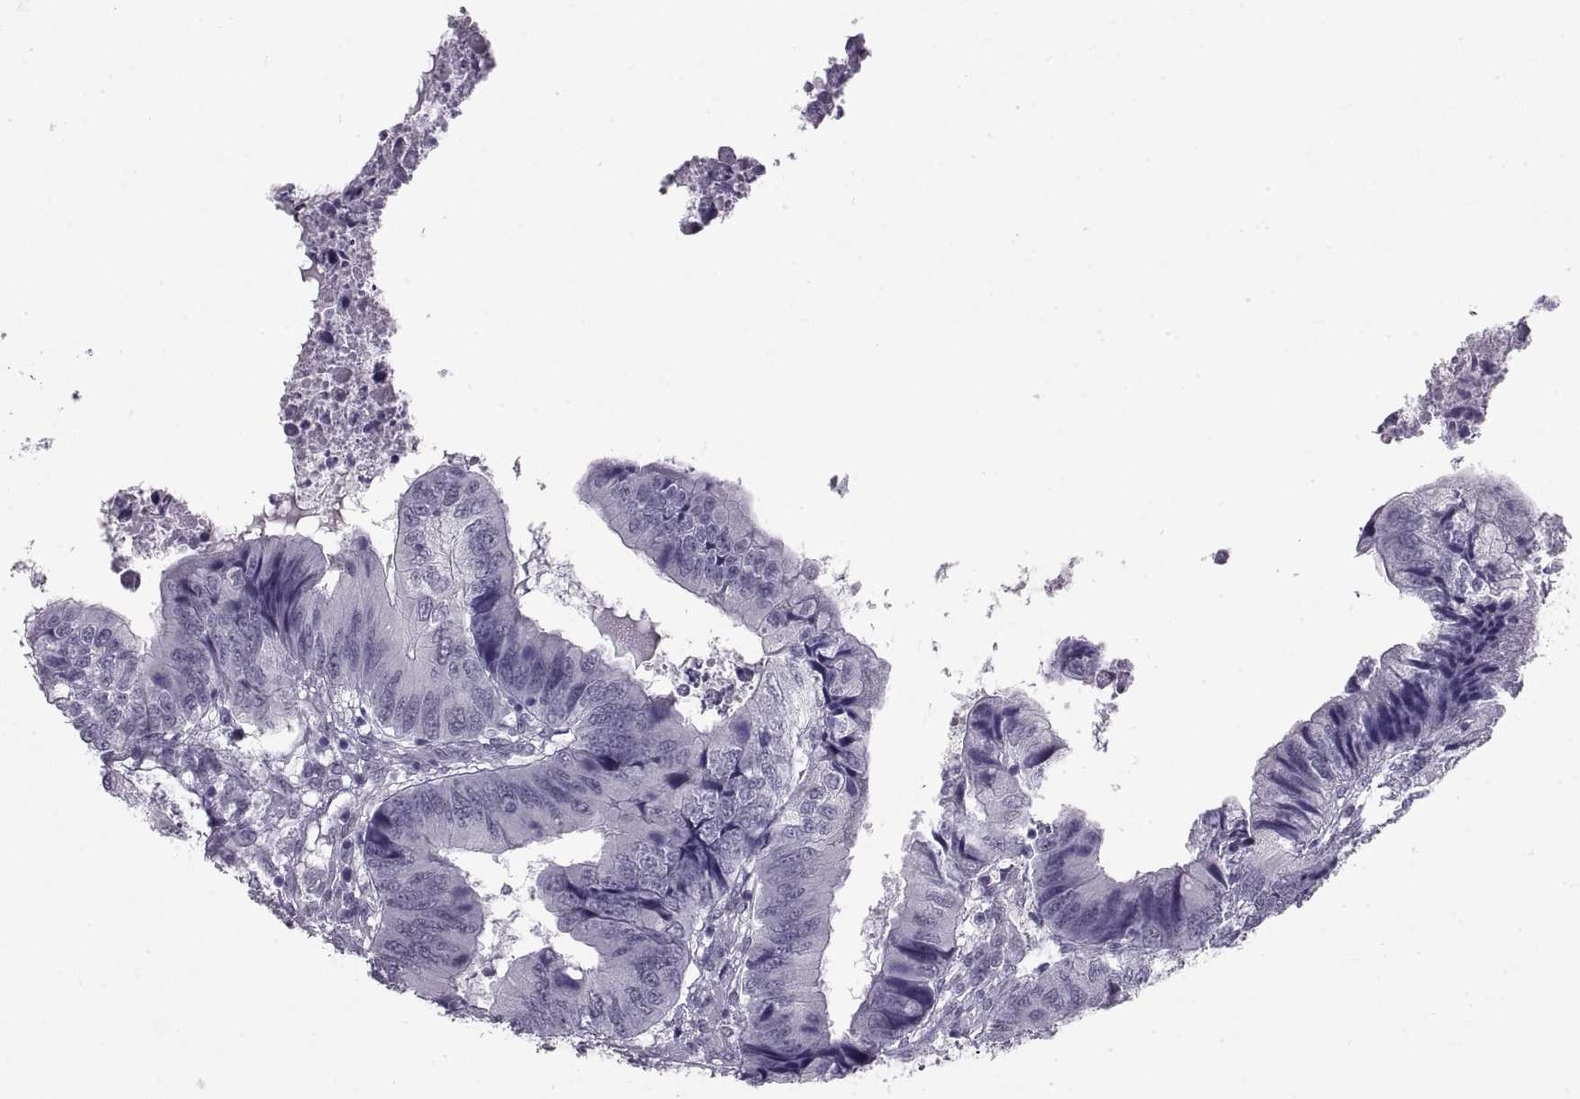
{"staining": {"intensity": "negative", "quantity": "none", "location": "none"}, "tissue": "colorectal cancer", "cell_type": "Tumor cells", "image_type": "cancer", "snomed": [{"axis": "morphology", "description": "Adenocarcinoma, NOS"}, {"axis": "topography", "description": "Colon"}], "caption": "Tumor cells show no significant expression in adenocarcinoma (colorectal).", "gene": "NANOS3", "patient": {"sex": "male", "age": 53}}